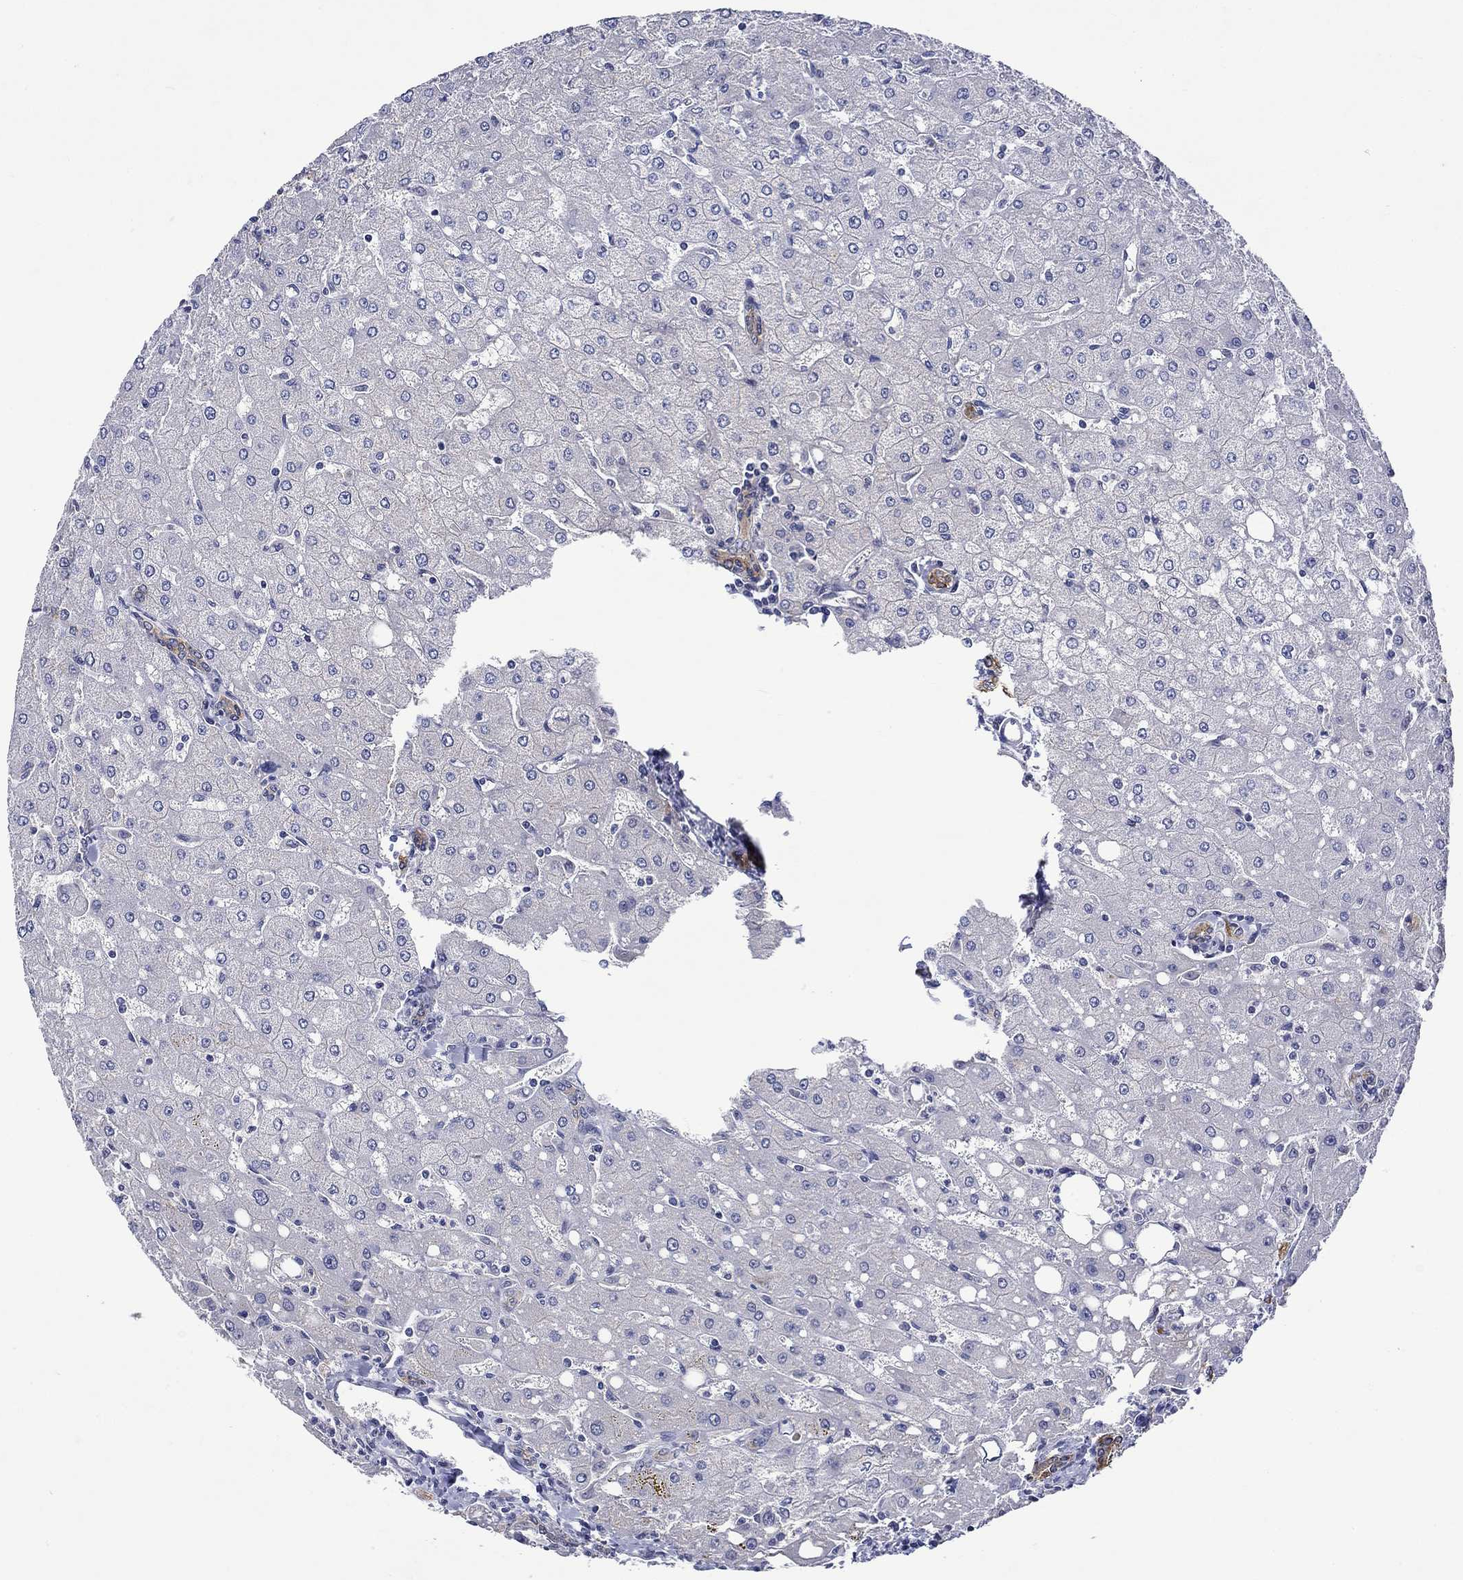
{"staining": {"intensity": "negative", "quantity": "none", "location": "none"}, "tissue": "liver", "cell_type": "Cholangiocytes", "image_type": "normal", "snomed": [{"axis": "morphology", "description": "Normal tissue, NOS"}, {"axis": "topography", "description": "Liver"}], "caption": "IHC of unremarkable liver demonstrates no positivity in cholangiocytes. (DAB (3,3'-diaminobenzidine) immunohistochemistry (IHC), high magnification).", "gene": "DDX3Y", "patient": {"sex": "female", "age": 53}}